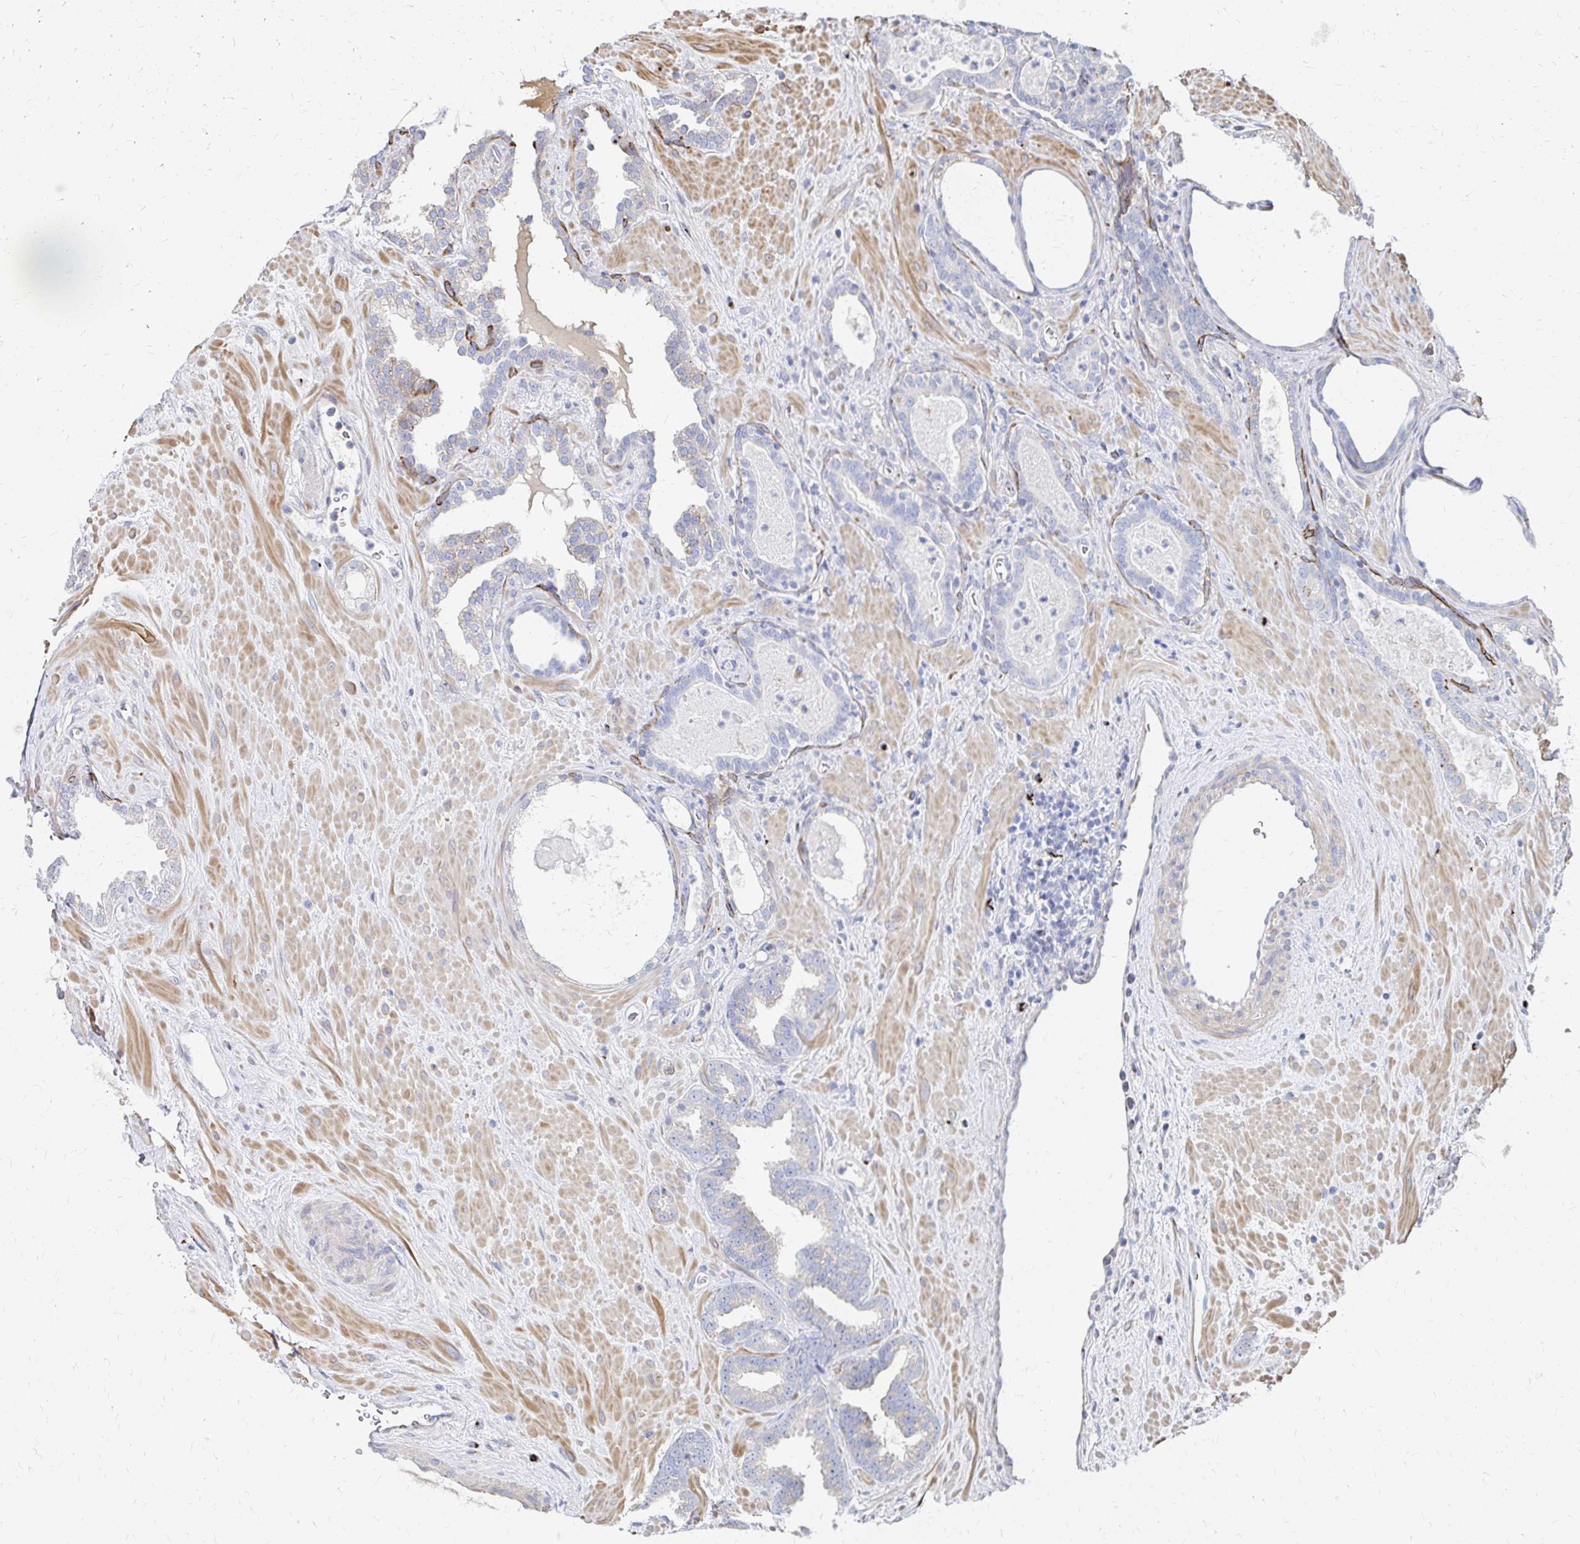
{"staining": {"intensity": "moderate", "quantity": "<25%", "location": "cytoplasmic/membranous"}, "tissue": "prostate cancer", "cell_type": "Tumor cells", "image_type": "cancer", "snomed": [{"axis": "morphology", "description": "Adenocarcinoma, Low grade"}, {"axis": "topography", "description": "Prostate"}], "caption": "Tumor cells demonstrate moderate cytoplasmic/membranous expression in about <25% of cells in prostate cancer (low-grade adenocarcinoma).", "gene": "MAN1A1", "patient": {"sex": "male", "age": 62}}